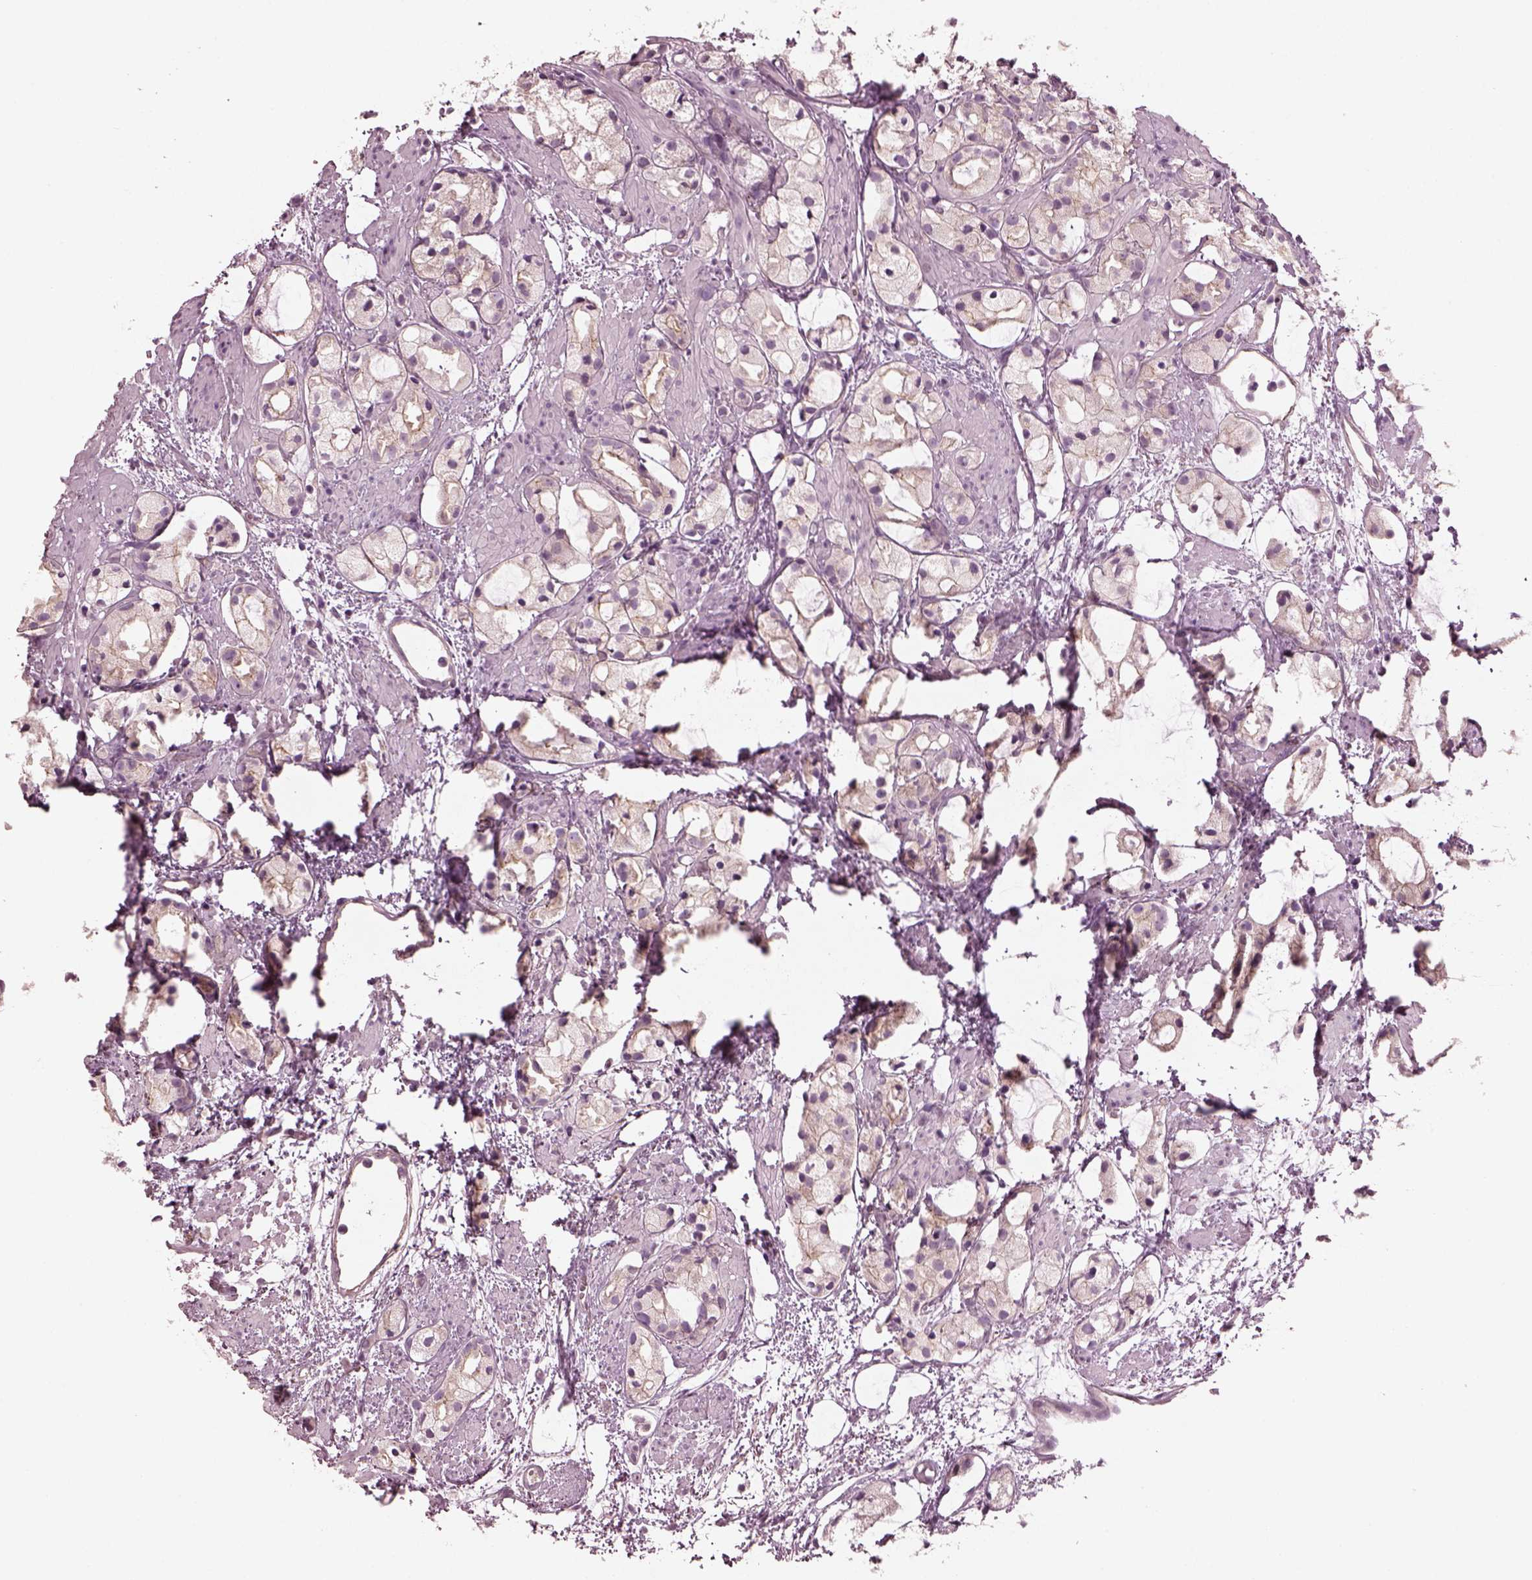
{"staining": {"intensity": "negative", "quantity": "none", "location": "none"}, "tissue": "prostate cancer", "cell_type": "Tumor cells", "image_type": "cancer", "snomed": [{"axis": "morphology", "description": "Adenocarcinoma, High grade"}, {"axis": "topography", "description": "Prostate"}], "caption": "The immunohistochemistry (IHC) image has no significant staining in tumor cells of prostate adenocarcinoma (high-grade) tissue.", "gene": "ODAD1", "patient": {"sex": "male", "age": 85}}